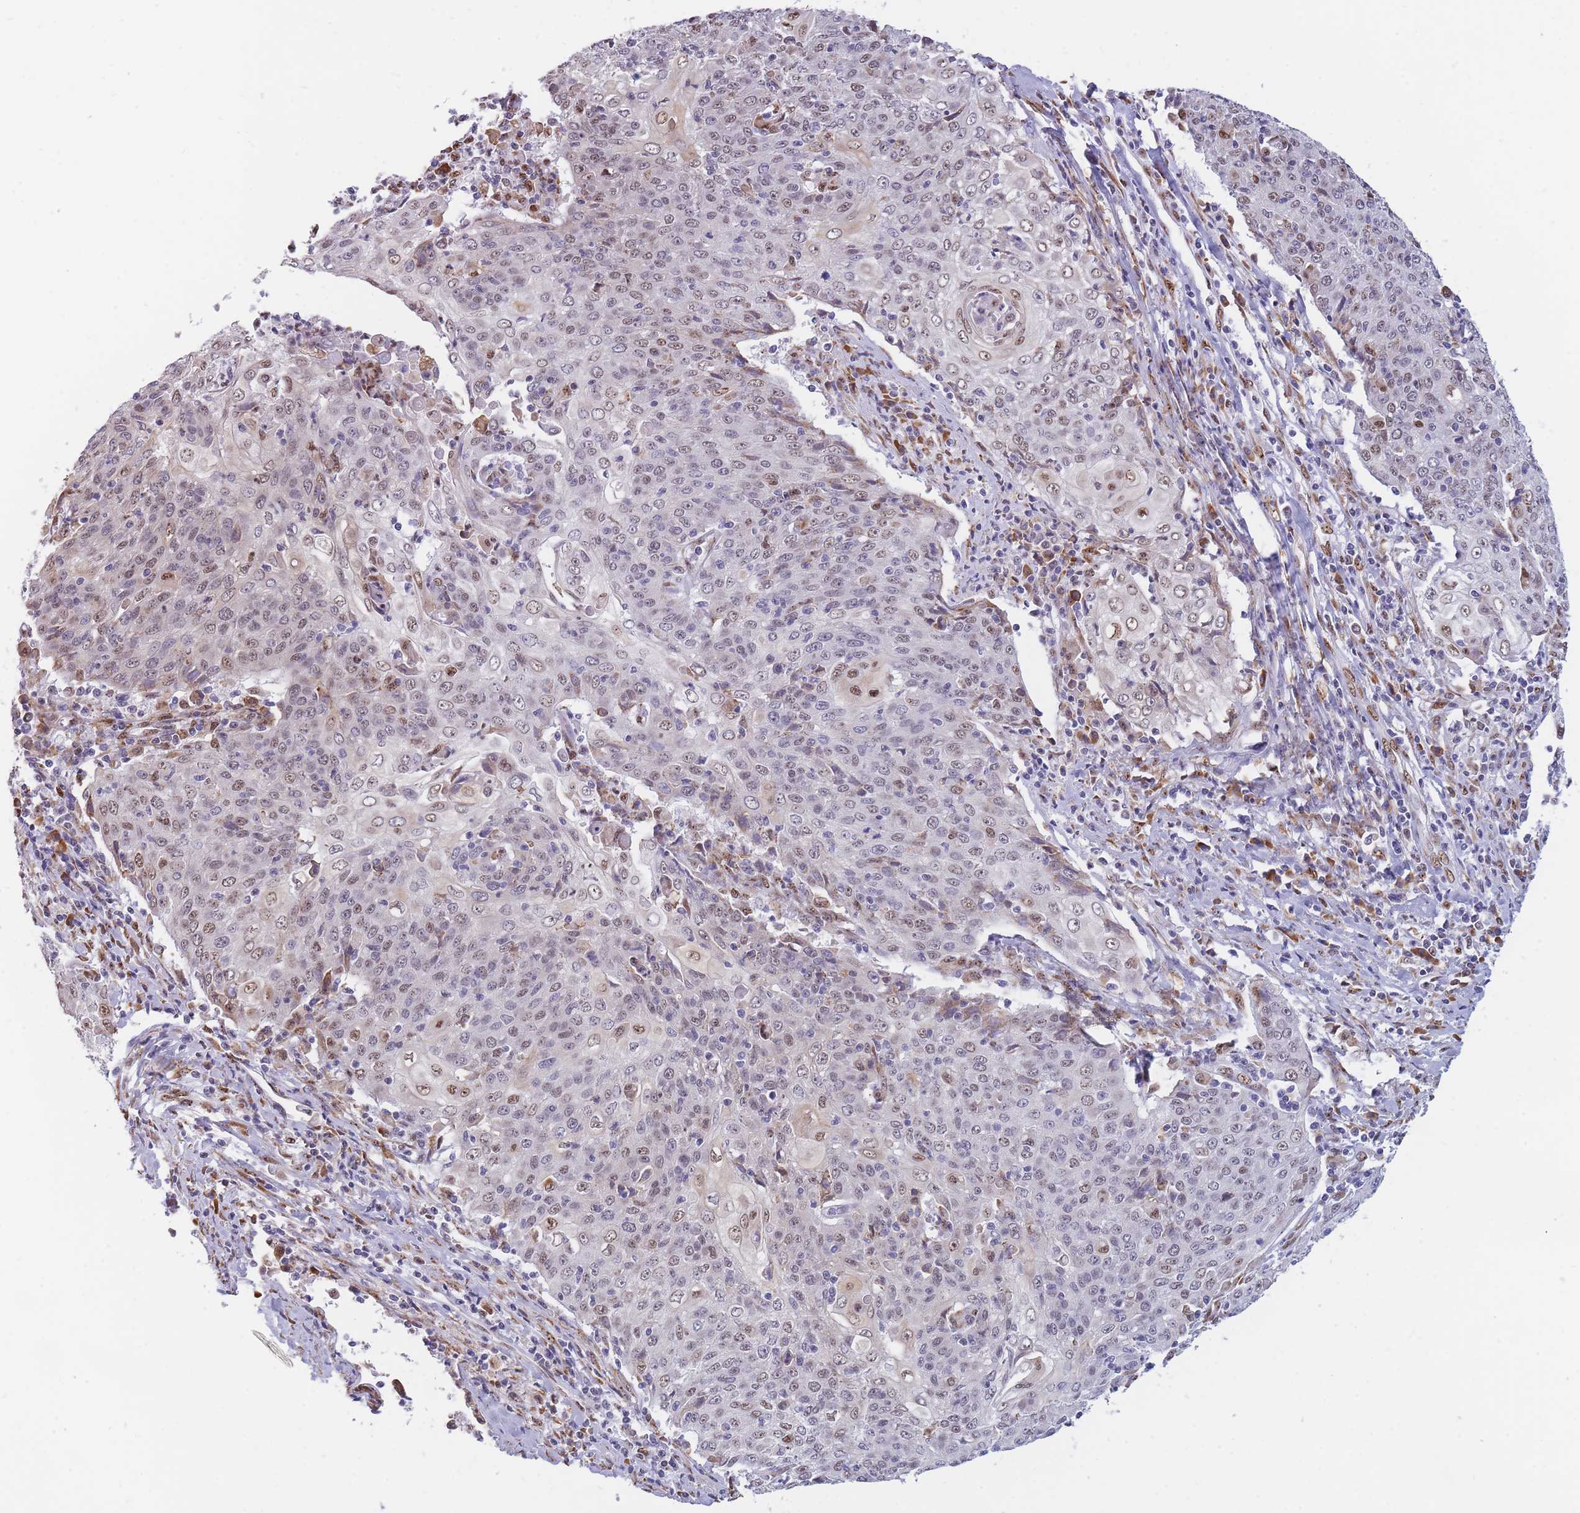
{"staining": {"intensity": "weak", "quantity": "25%-75%", "location": "nuclear"}, "tissue": "cervical cancer", "cell_type": "Tumor cells", "image_type": "cancer", "snomed": [{"axis": "morphology", "description": "Squamous cell carcinoma, NOS"}, {"axis": "topography", "description": "Cervix"}], "caption": "Cervical cancer (squamous cell carcinoma) stained with DAB immunohistochemistry shows low levels of weak nuclear expression in approximately 25%-75% of tumor cells.", "gene": "FAM153A", "patient": {"sex": "female", "age": 48}}